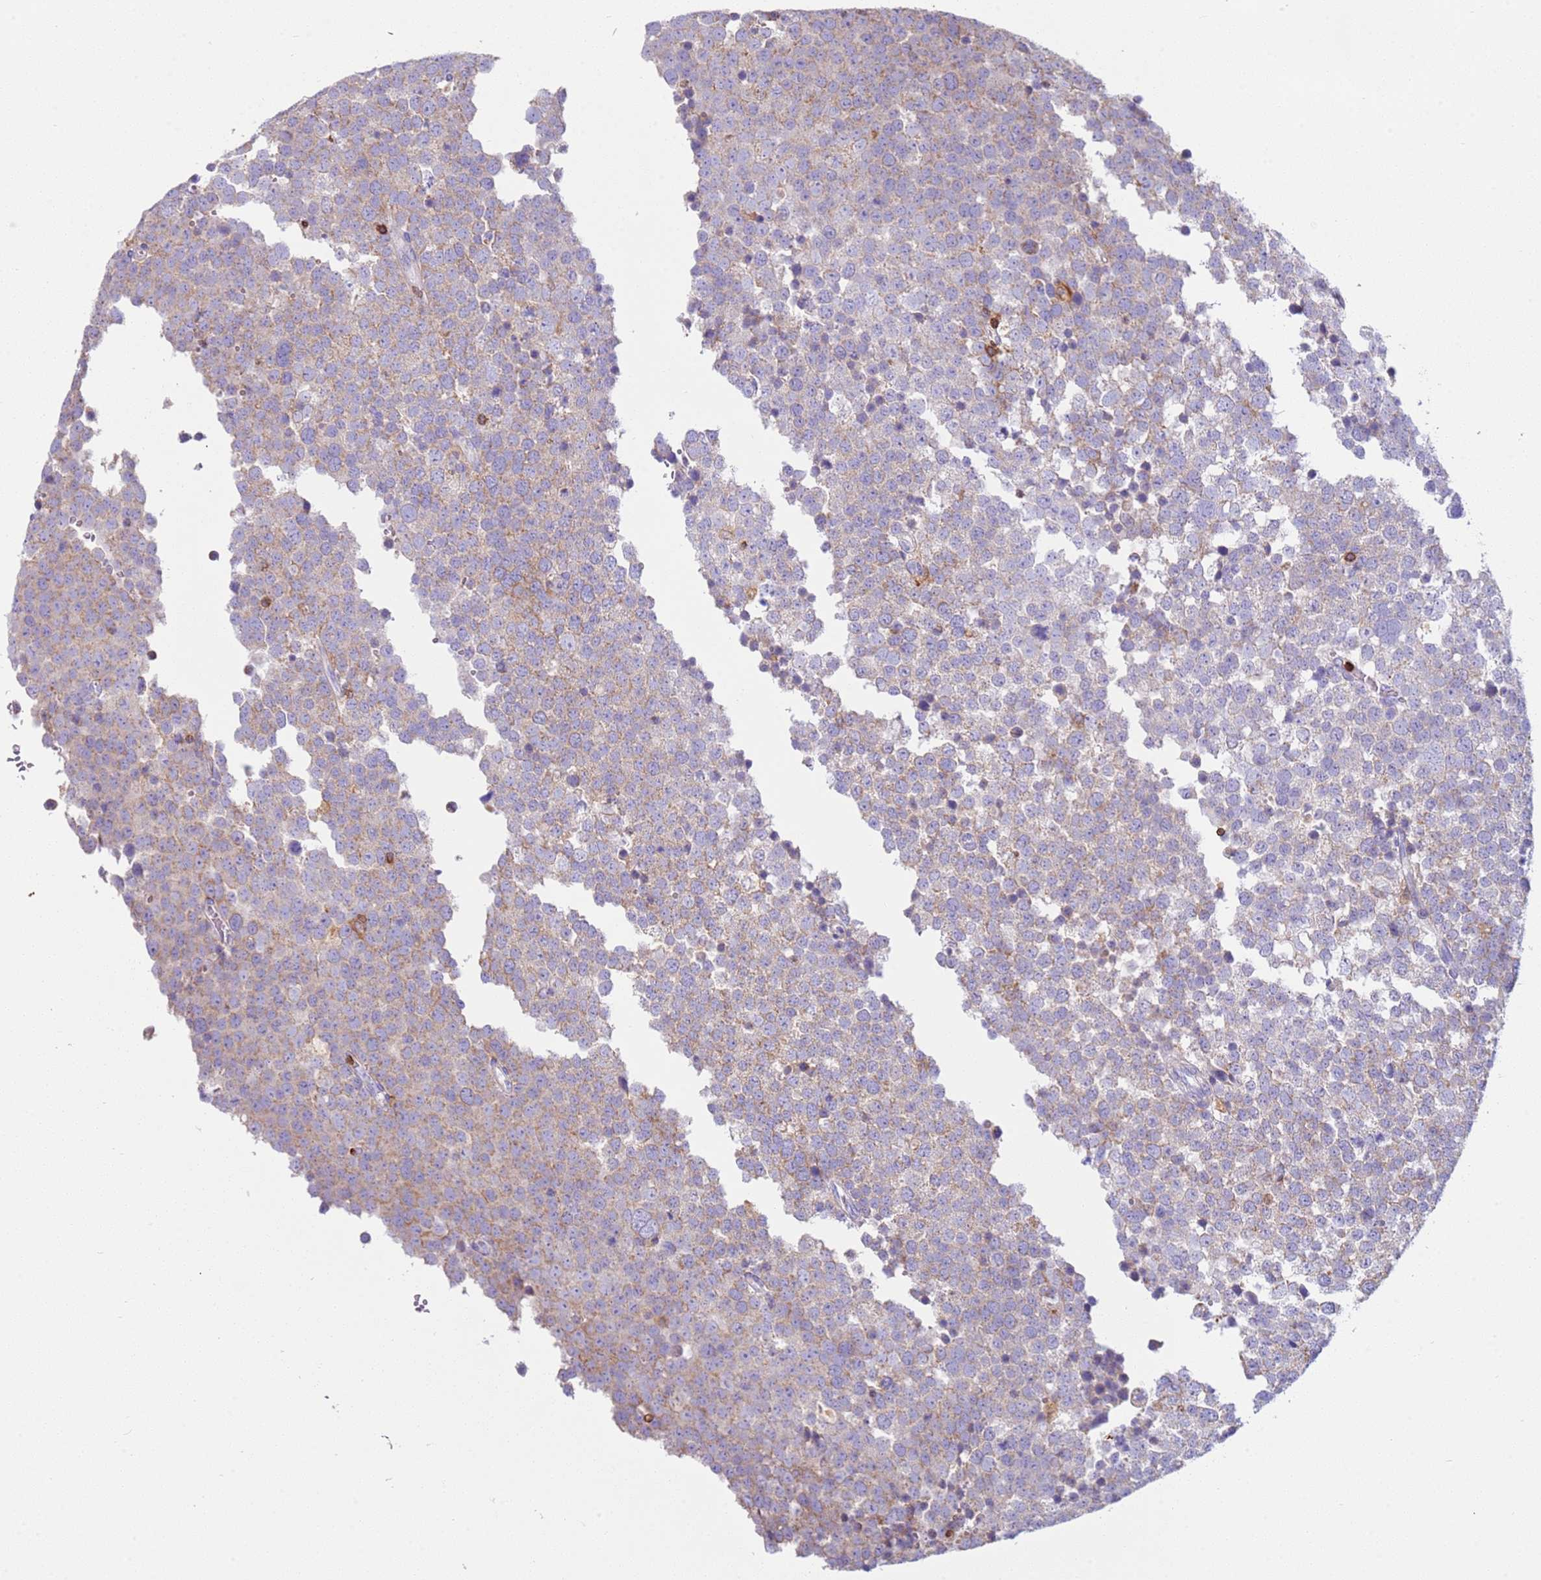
{"staining": {"intensity": "moderate", "quantity": "25%-75%", "location": "cytoplasmic/membranous"}, "tissue": "testis cancer", "cell_type": "Tumor cells", "image_type": "cancer", "snomed": [{"axis": "morphology", "description": "Seminoma, NOS"}, {"axis": "topography", "description": "Testis"}], "caption": "Brown immunohistochemical staining in seminoma (testis) reveals moderate cytoplasmic/membranous expression in approximately 25%-75% of tumor cells.", "gene": "TTPAL", "patient": {"sex": "male", "age": 71}}